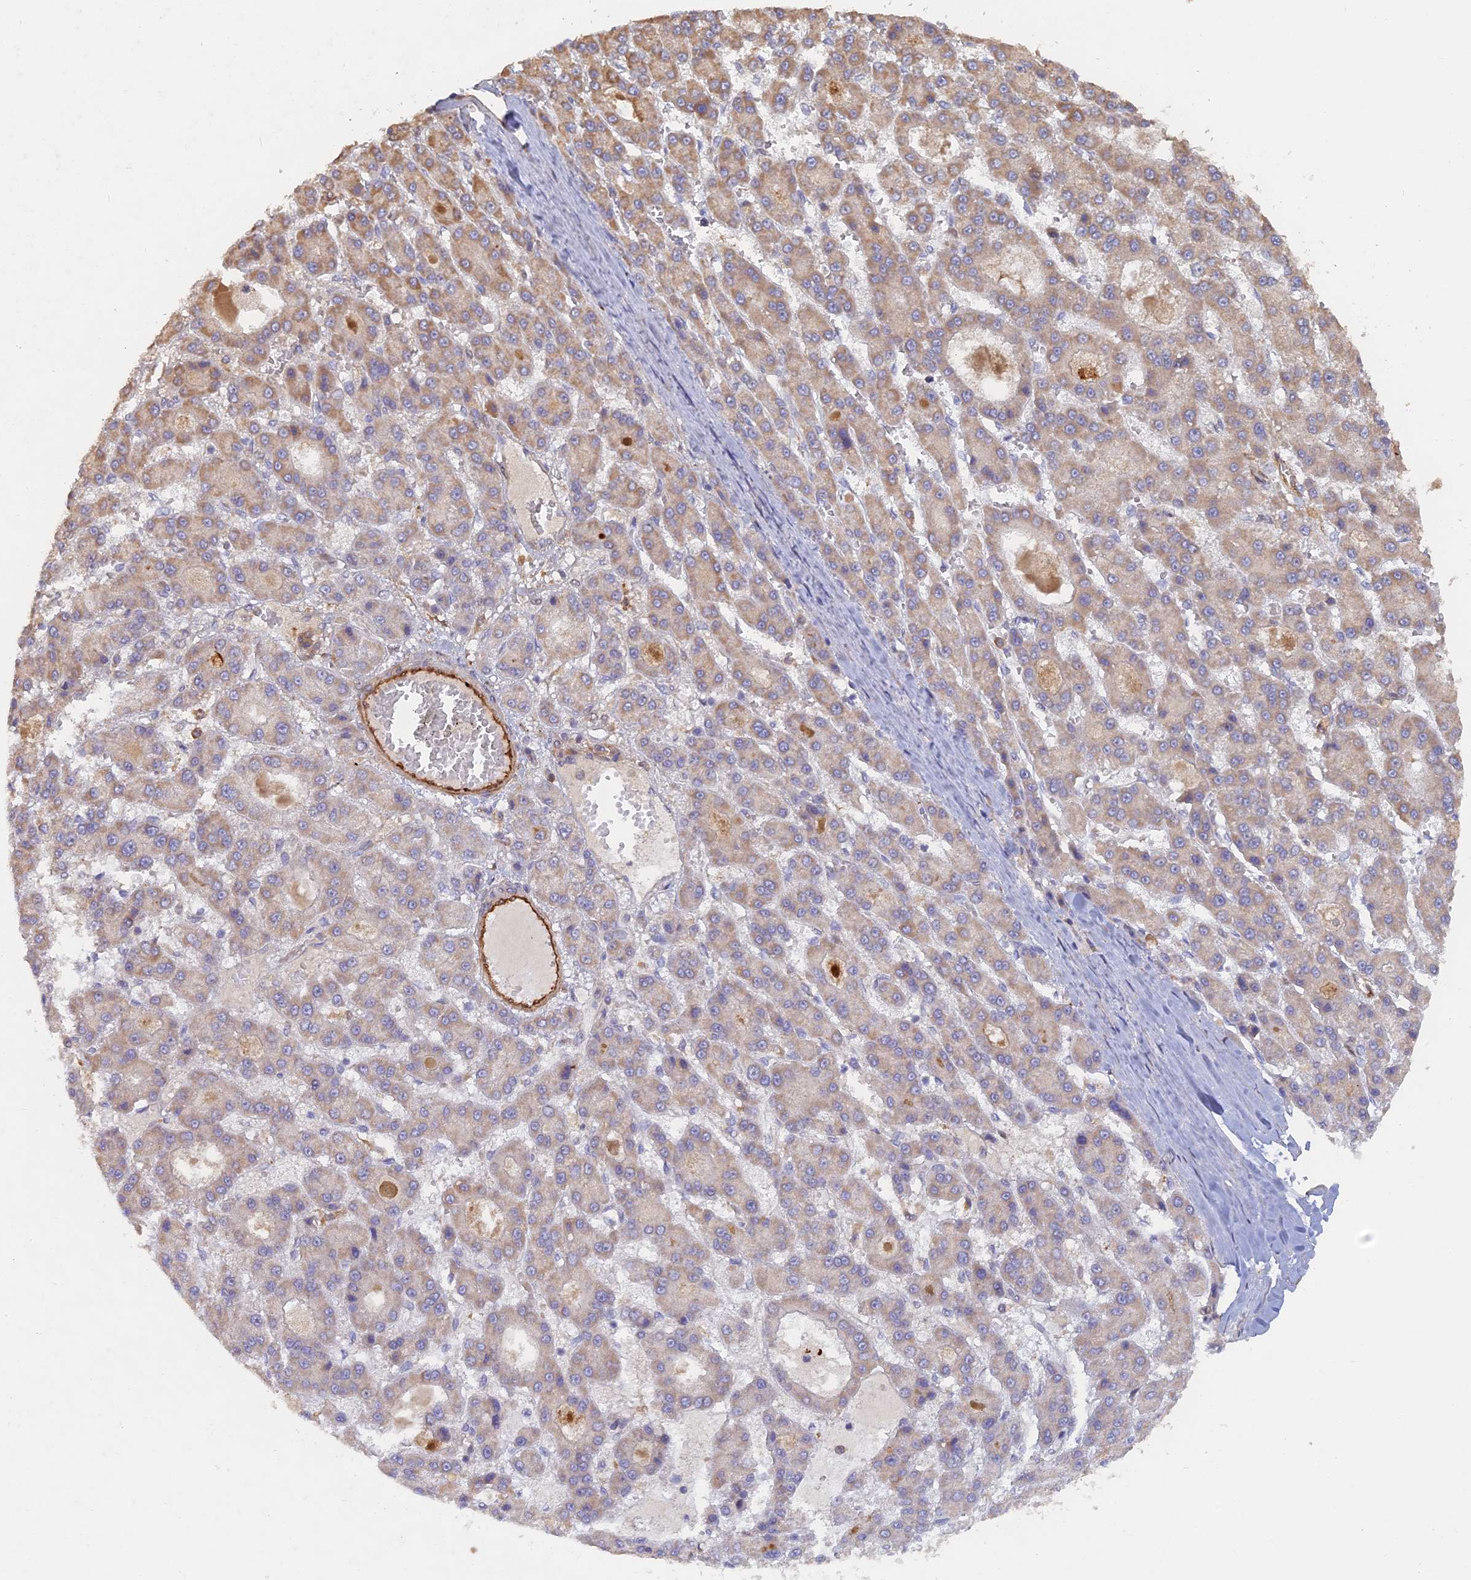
{"staining": {"intensity": "weak", "quantity": "<25%", "location": "cytoplasmic/membranous"}, "tissue": "liver cancer", "cell_type": "Tumor cells", "image_type": "cancer", "snomed": [{"axis": "morphology", "description": "Carcinoma, Hepatocellular, NOS"}, {"axis": "topography", "description": "Liver"}], "caption": "Liver cancer (hepatocellular carcinoma) stained for a protein using immunohistochemistry demonstrates no positivity tumor cells.", "gene": "SAC3D1", "patient": {"sex": "male", "age": 70}}